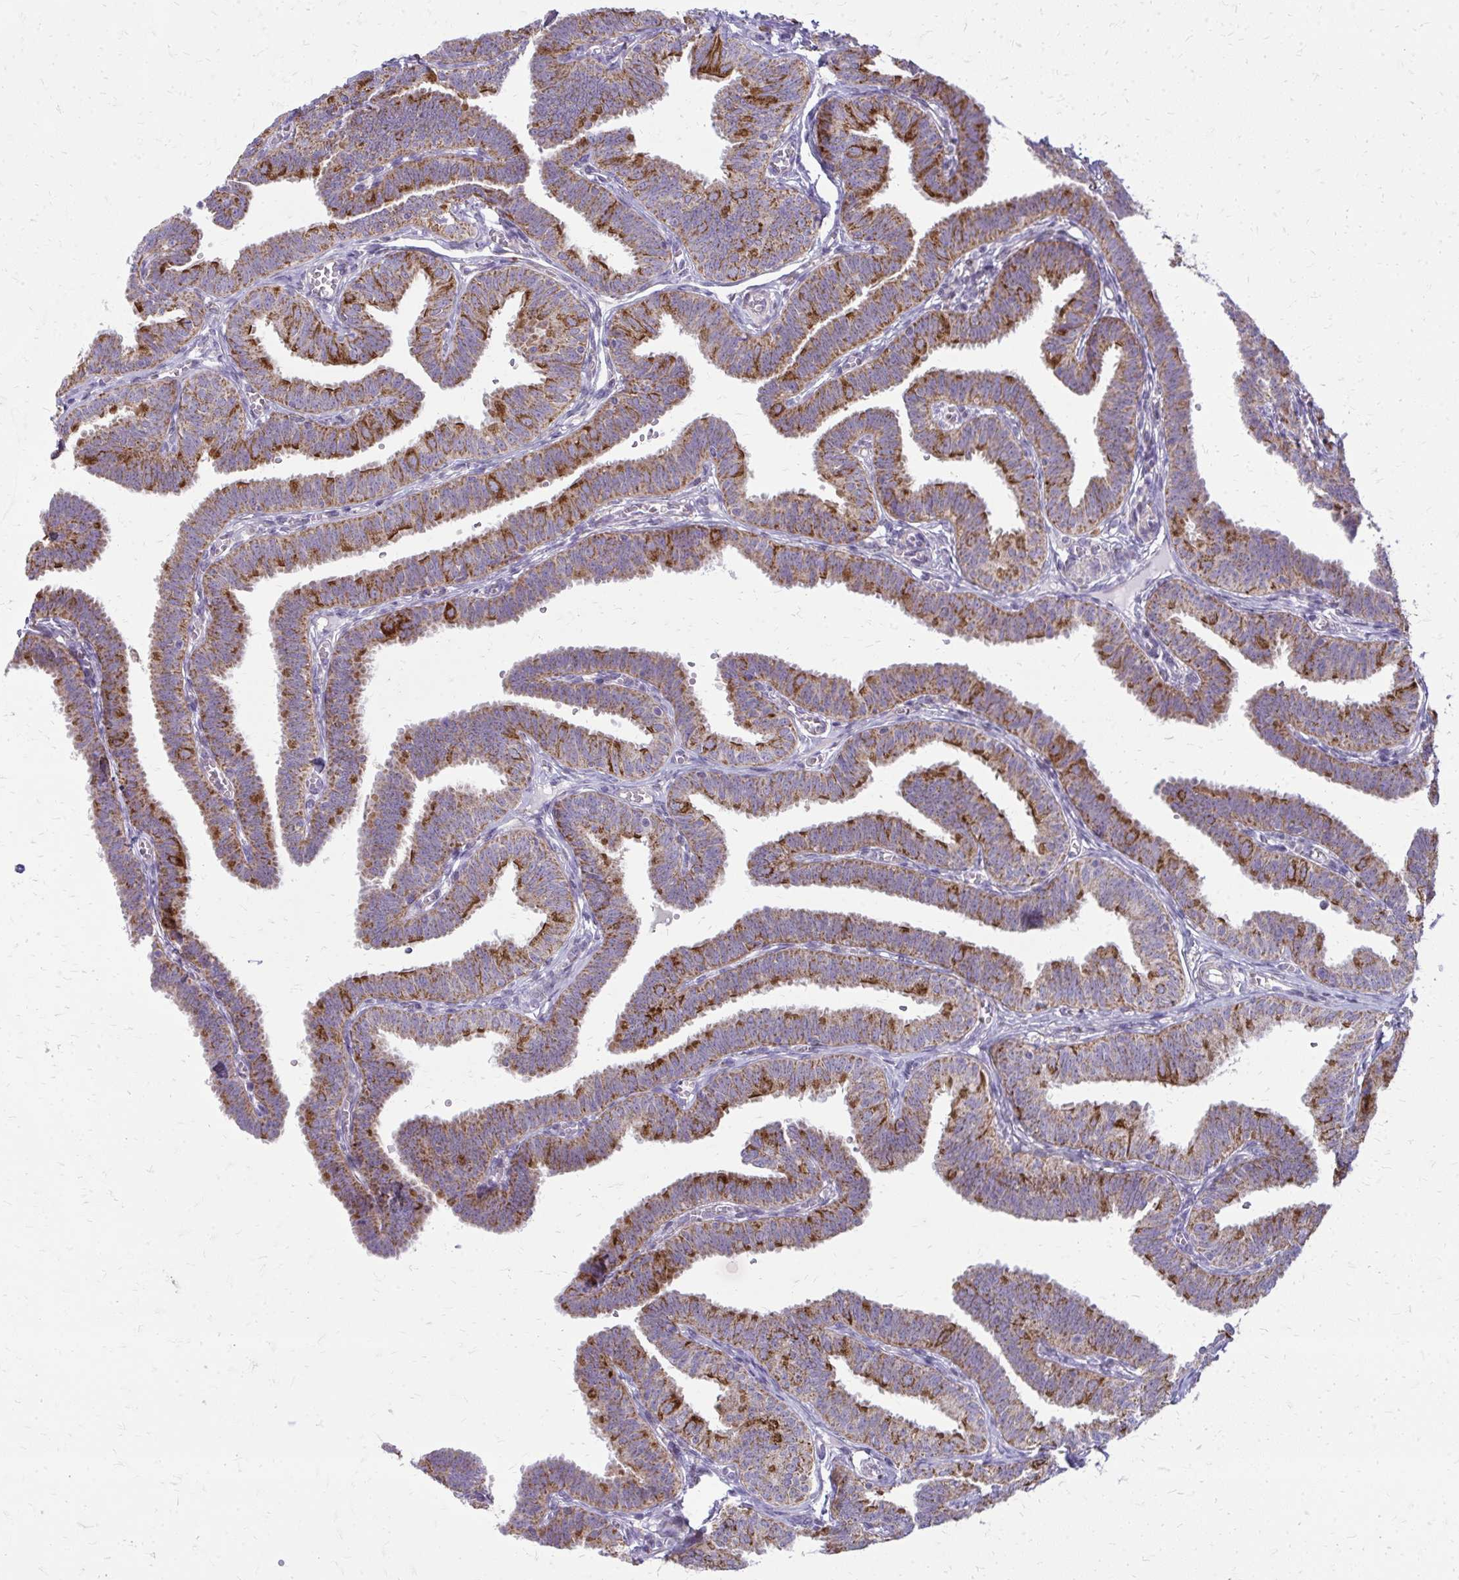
{"staining": {"intensity": "strong", "quantity": ">75%", "location": "cytoplasmic/membranous"}, "tissue": "fallopian tube", "cell_type": "Glandular cells", "image_type": "normal", "snomed": [{"axis": "morphology", "description": "Normal tissue, NOS"}, {"axis": "topography", "description": "Fallopian tube"}], "caption": "Immunohistochemical staining of benign human fallopian tube exhibits strong cytoplasmic/membranous protein positivity in approximately >75% of glandular cells.", "gene": "IFIT1", "patient": {"sex": "female", "age": 25}}